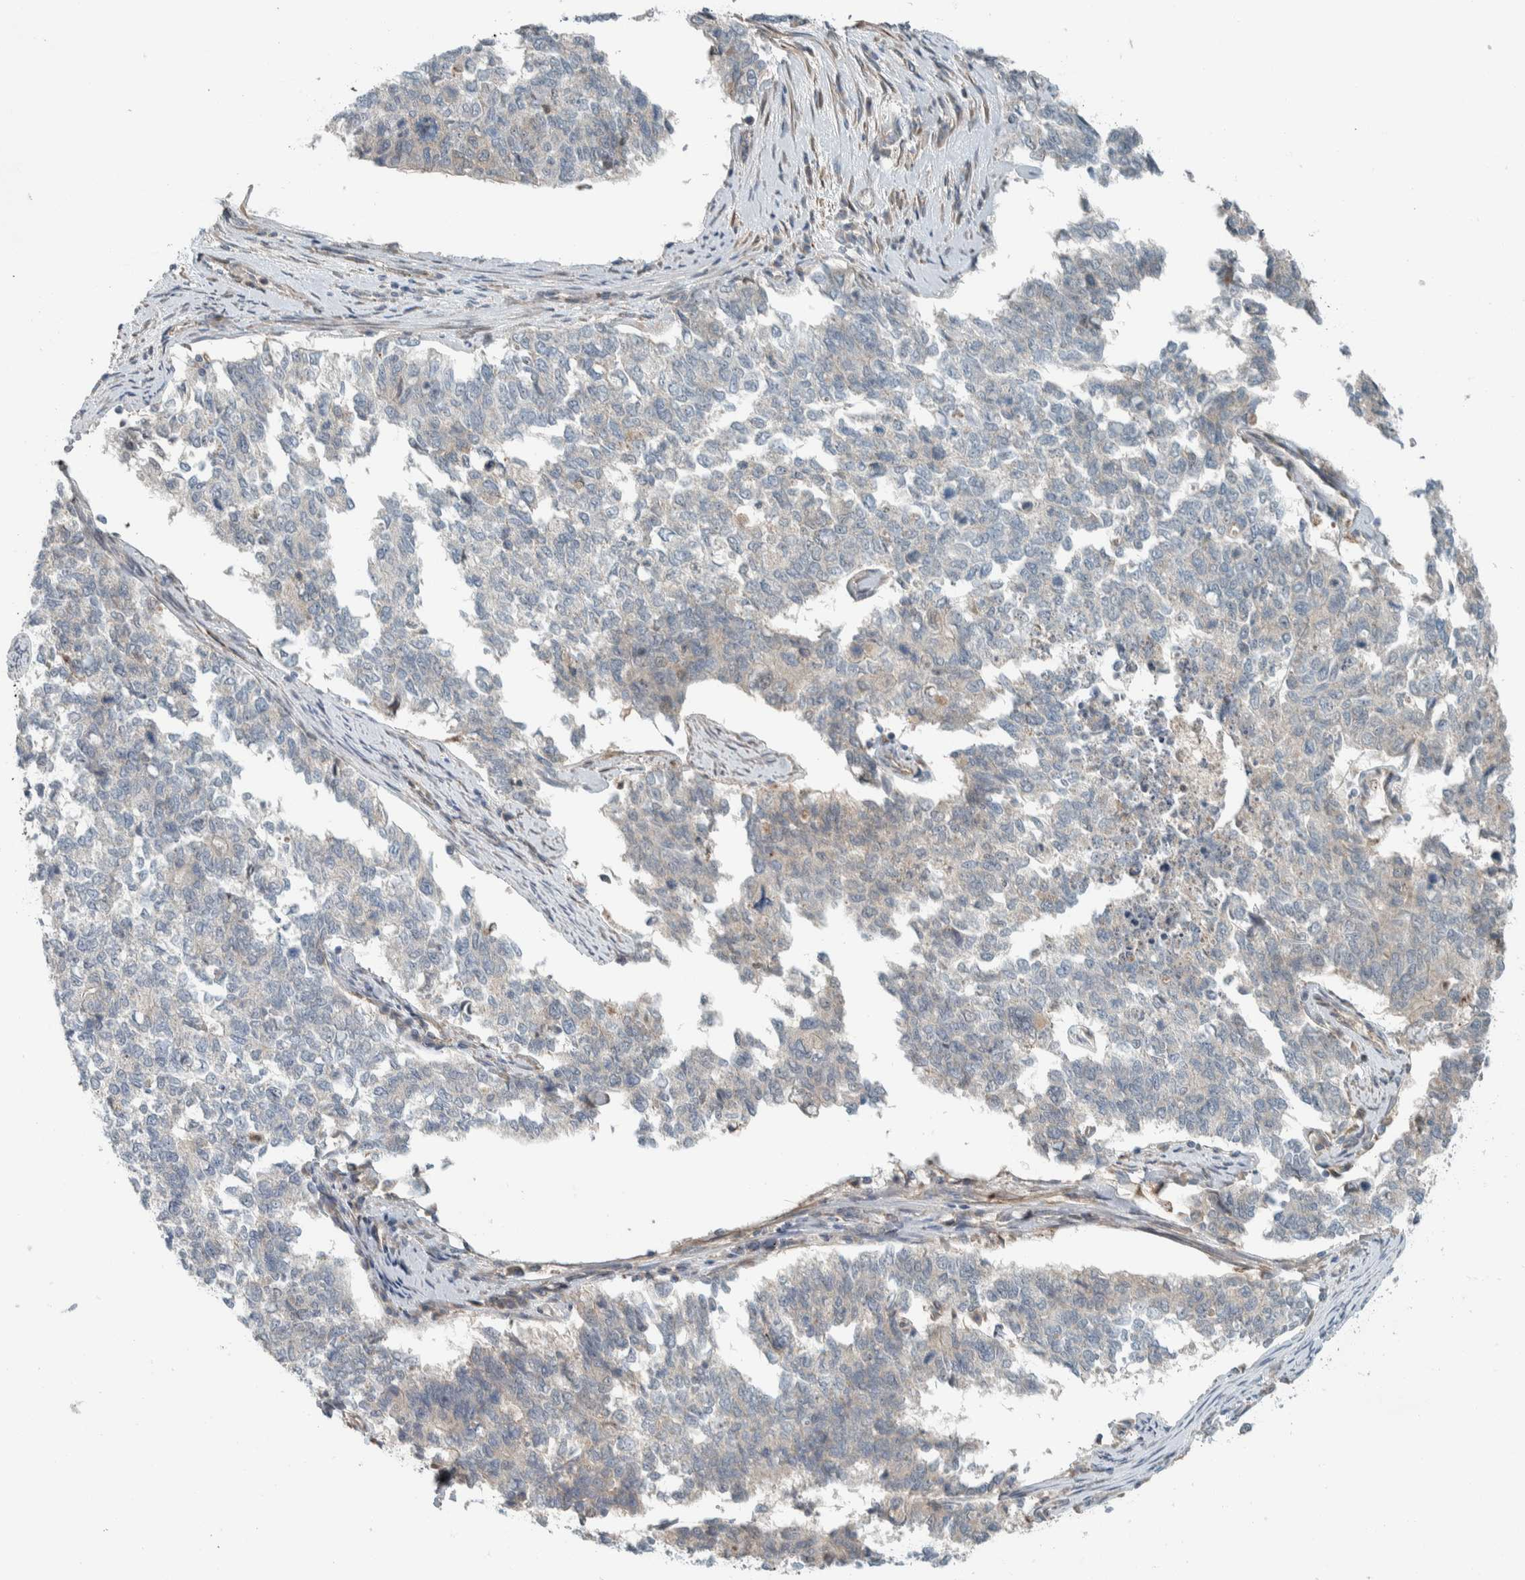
{"staining": {"intensity": "negative", "quantity": "none", "location": "none"}, "tissue": "cervical cancer", "cell_type": "Tumor cells", "image_type": "cancer", "snomed": [{"axis": "morphology", "description": "Squamous cell carcinoma, NOS"}, {"axis": "topography", "description": "Cervix"}], "caption": "Immunohistochemical staining of cervical cancer (squamous cell carcinoma) displays no significant staining in tumor cells.", "gene": "SLFN12L", "patient": {"sex": "female", "age": 63}}